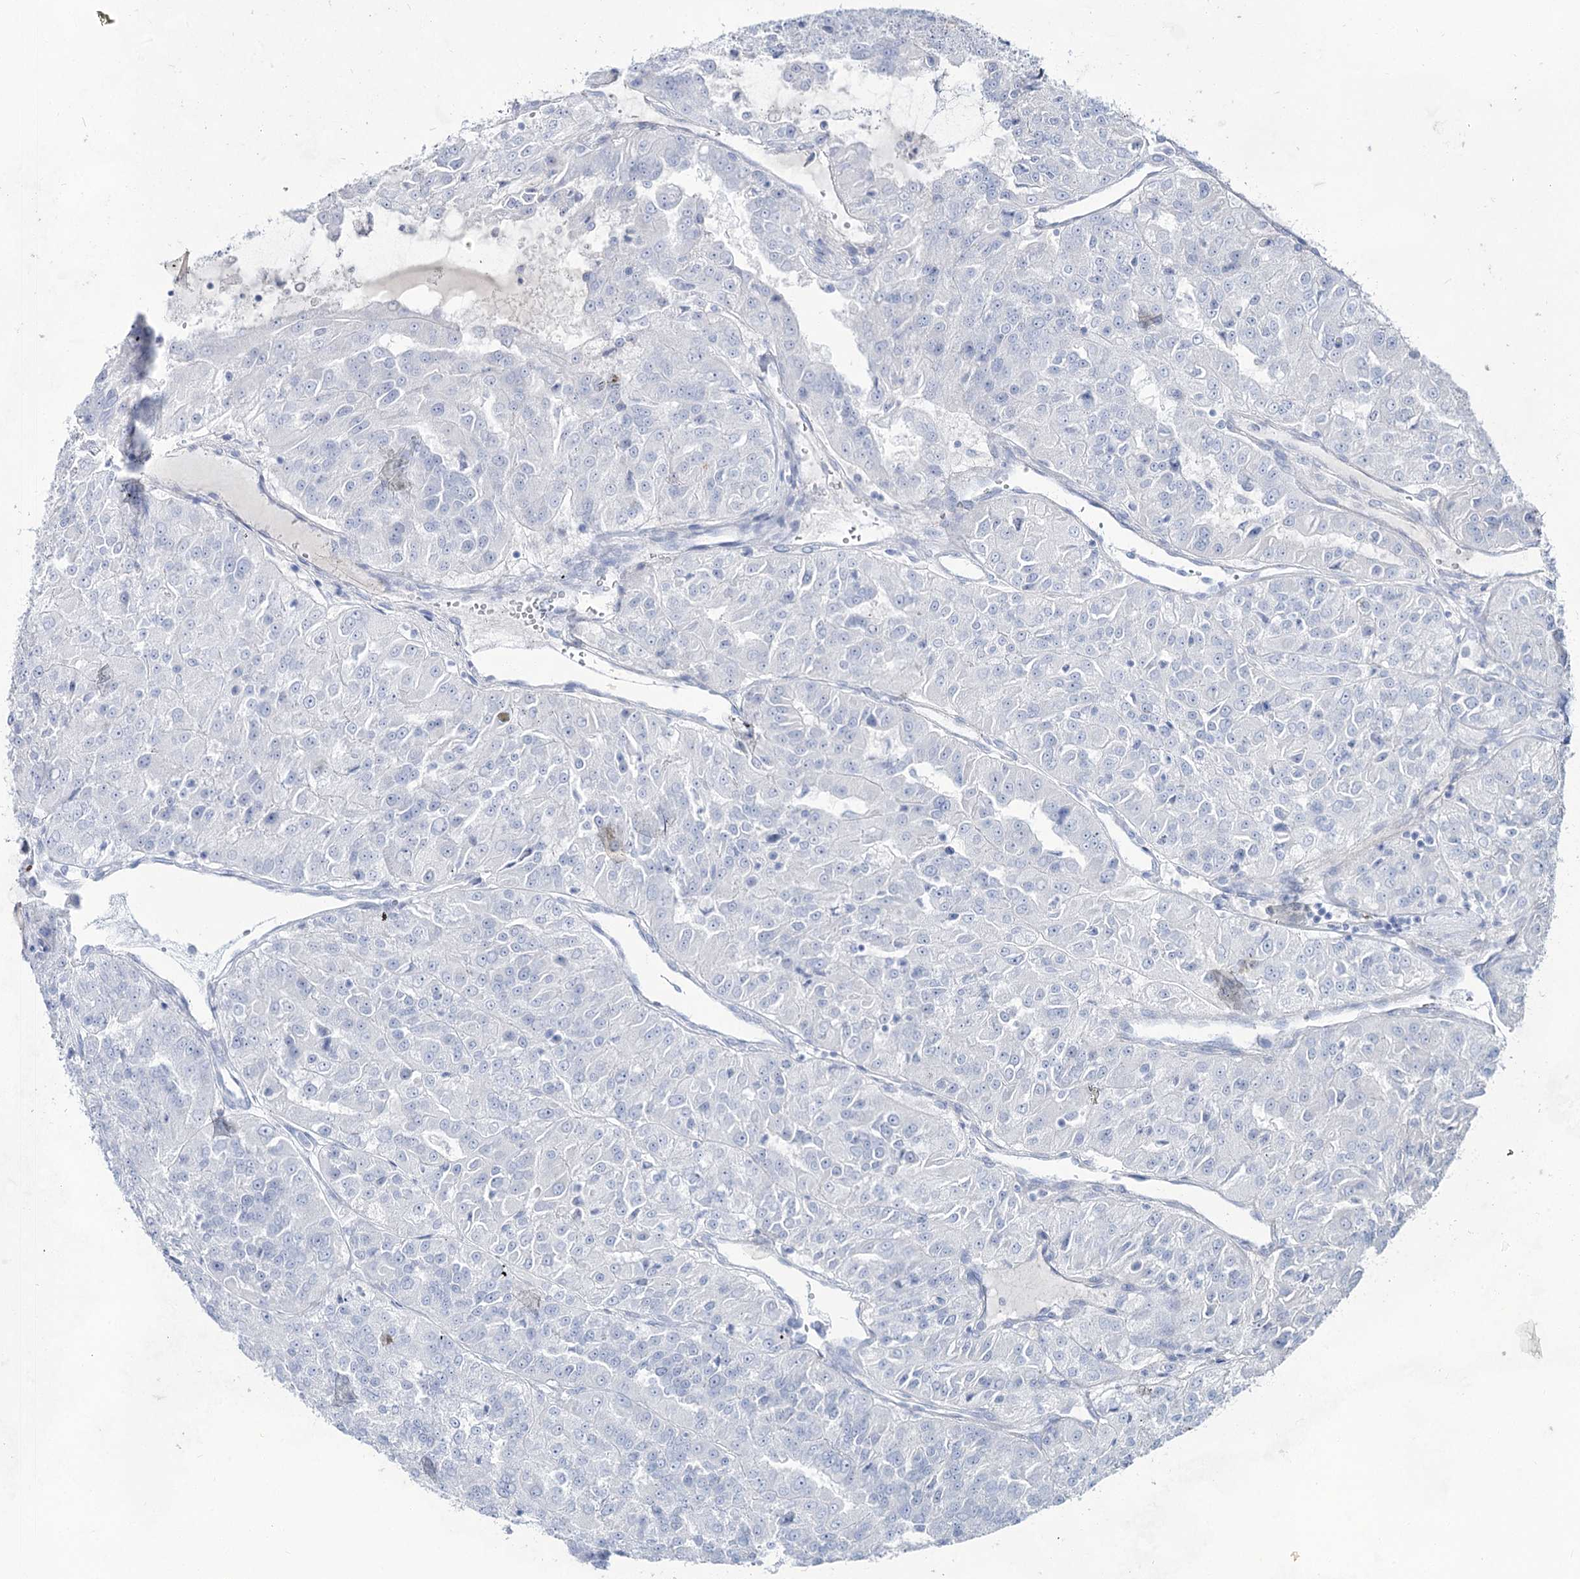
{"staining": {"intensity": "negative", "quantity": "none", "location": "none"}, "tissue": "renal cancer", "cell_type": "Tumor cells", "image_type": "cancer", "snomed": [{"axis": "morphology", "description": "Adenocarcinoma, NOS"}, {"axis": "topography", "description": "Kidney"}], "caption": "Renal cancer was stained to show a protein in brown. There is no significant expression in tumor cells.", "gene": "ACRV1", "patient": {"sex": "female", "age": 63}}